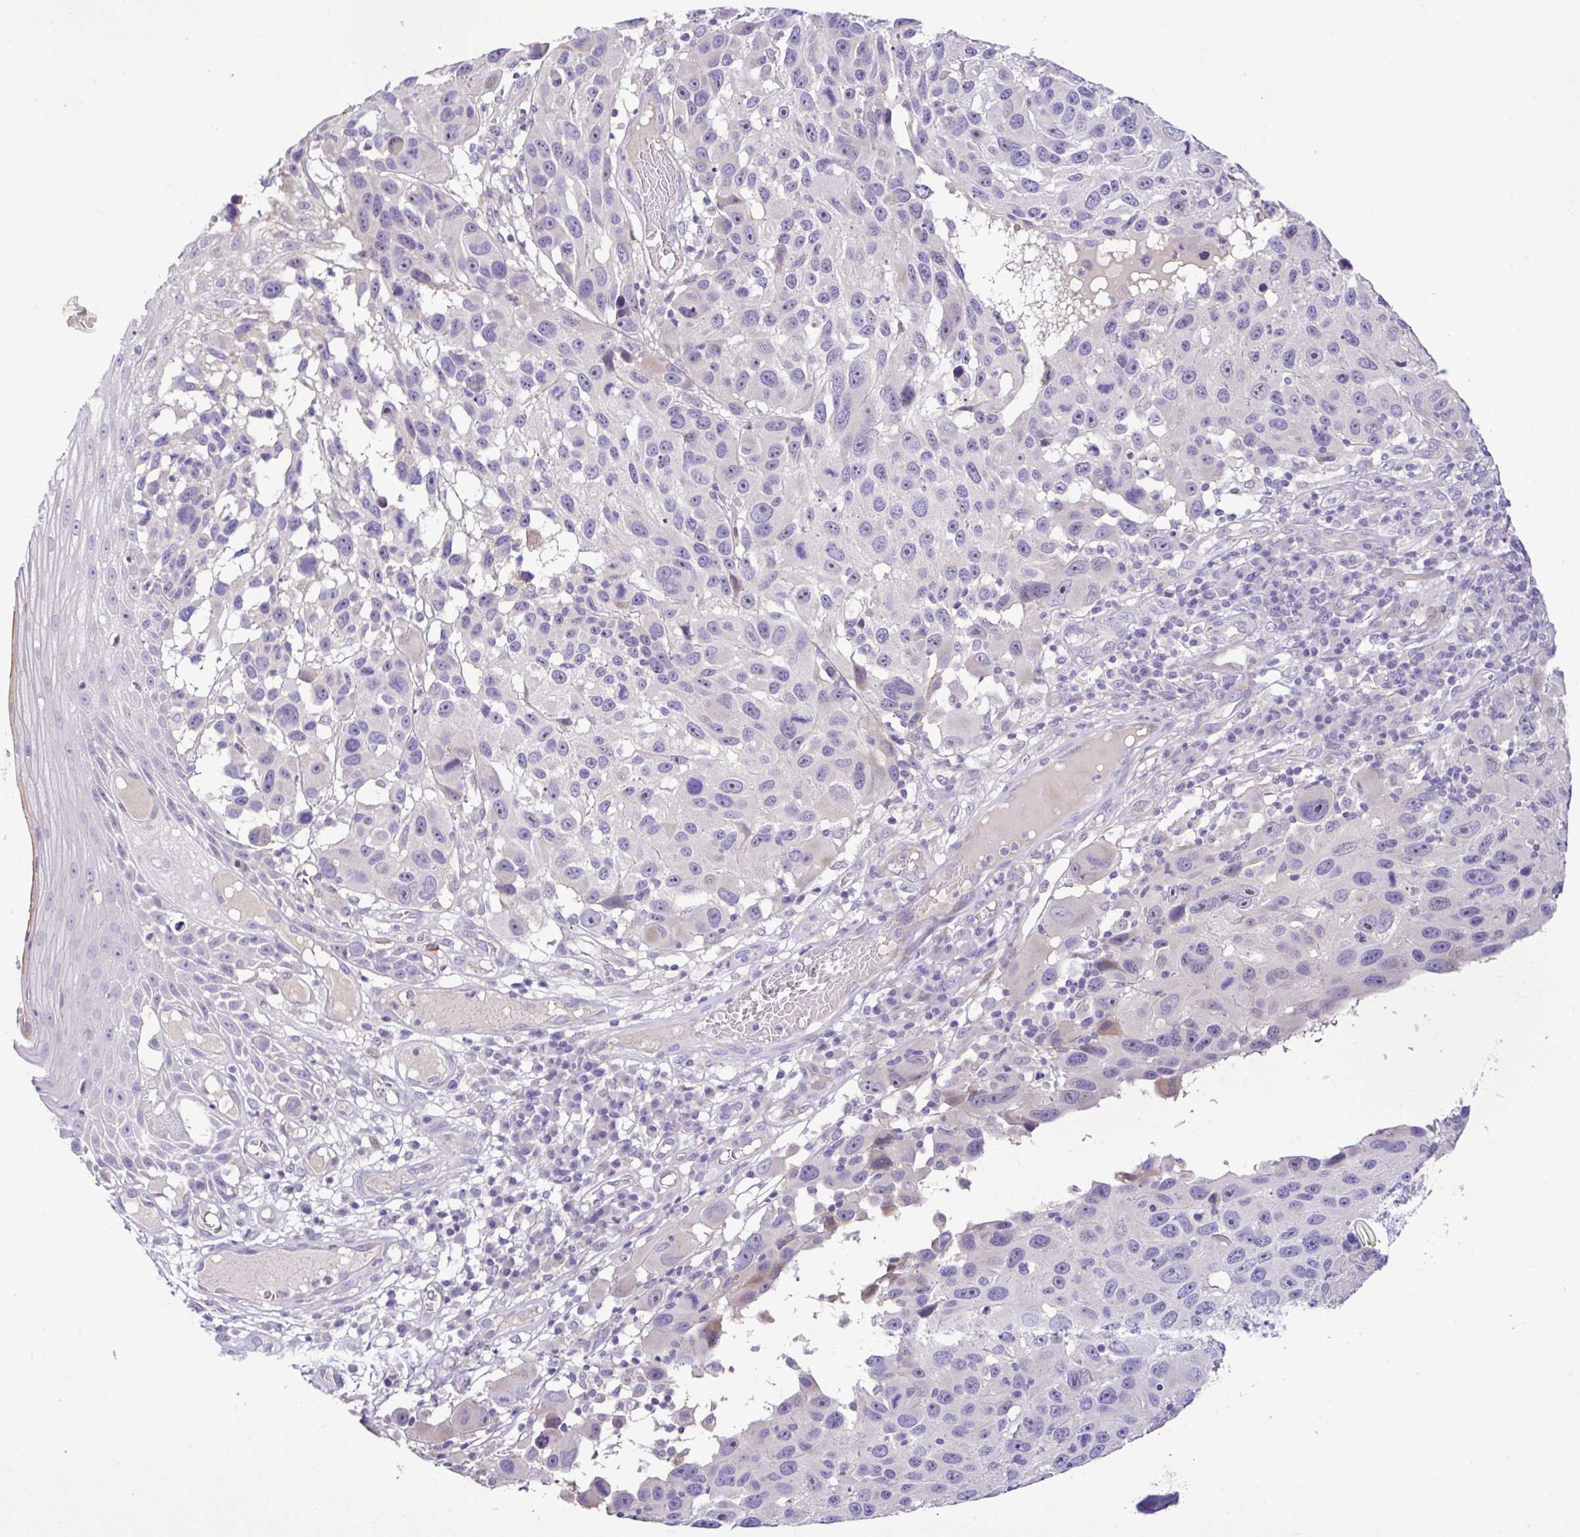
{"staining": {"intensity": "negative", "quantity": "none", "location": "none"}, "tissue": "melanoma", "cell_type": "Tumor cells", "image_type": "cancer", "snomed": [{"axis": "morphology", "description": "Malignant melanoma, NOS"}, {"axis": "topography", "description": "Skin"}], "caption": "A micrograph of human melanoma is negative for staining in tumor cells.", "gene": "EPN3", "patient": {"sex": "male", "age": 53}}